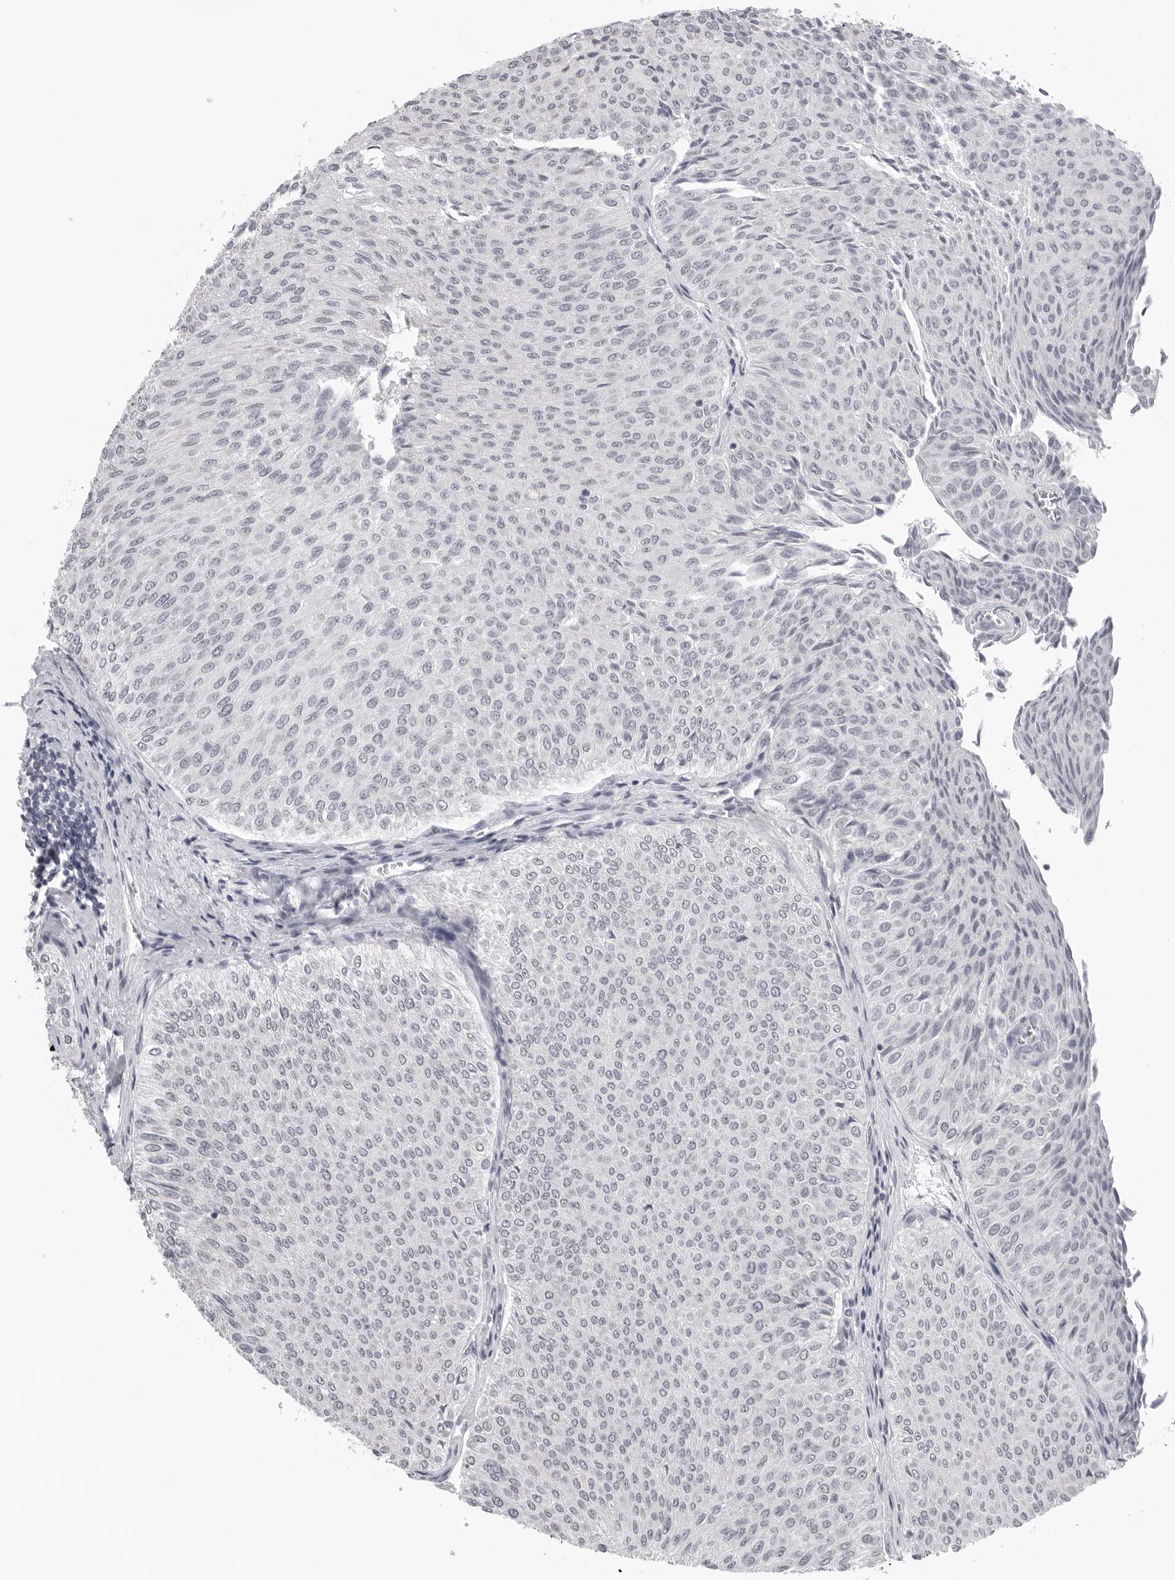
{"staining": {"intensity": "negative", "quantity": "none", "location": "none"}, "tissue": "urothelial cancer", "cell_type": "Tumor cells", "image_type": "cancer", "snomed": [{"axis": "morphology", "description": "Urothelial carcinoma, Low grade"}, {"axis": "topography", "description": "Urinary bladder"}], "caption": "Tumor cells are negative for protein expression in human urothelial cancer. (Immunohistochemistry (ihc), brightfield microscopy, high magnification).", "gene": "BPIFA1", "patient": {"sex": "male", "age": 78}}